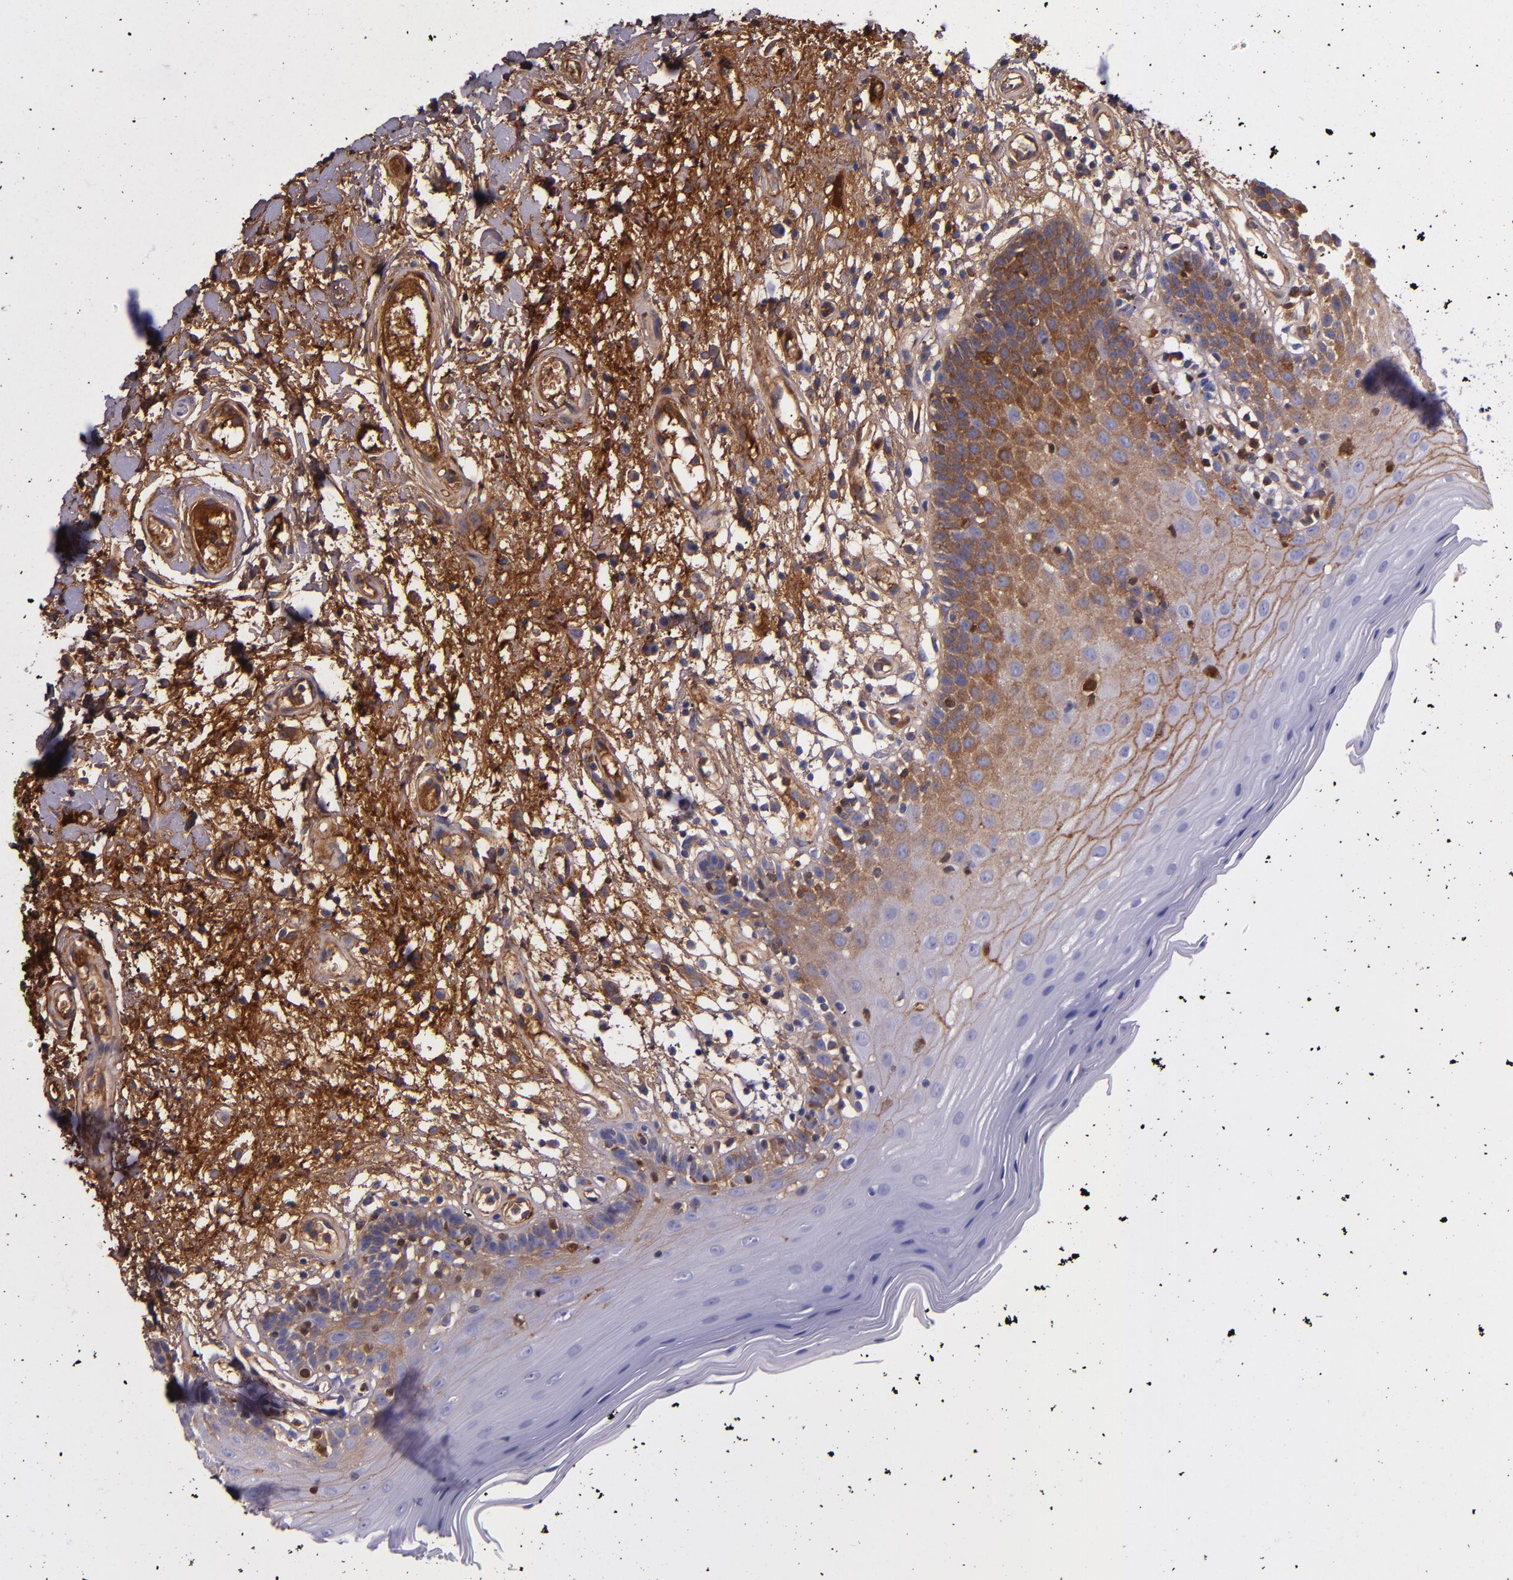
{"staining": {"intensity": "moderate", "quantity": "25%-75%", "location": "cytoplasmic/membranous"}, "tissue": "oral mucosa", "cell_type": "Squamous epithelial cells", "image_type": "normal", "snomed": [{"axis": "morphology", "description": "Normal tissue, NOS"}, {"axis": "morphology", "description": "Squamous cell carcinoma, NOS"}, {"axis": "topography", "description": "Skeletal muscle"}, {"axis": "topography", "description": "Oral tissue"}, {"axis": "topography", "description": "Head-Neck"}], "caption": "Protein expression by immunohistochemistry (IHC) reveals moderate cytoplasmic/membranous positivity in approximately 25%-75% of squamous epithelial cells in normal oral mucosa.", "gene": "CLEC3B", "patient": {"sex": "male", "age": 71}}